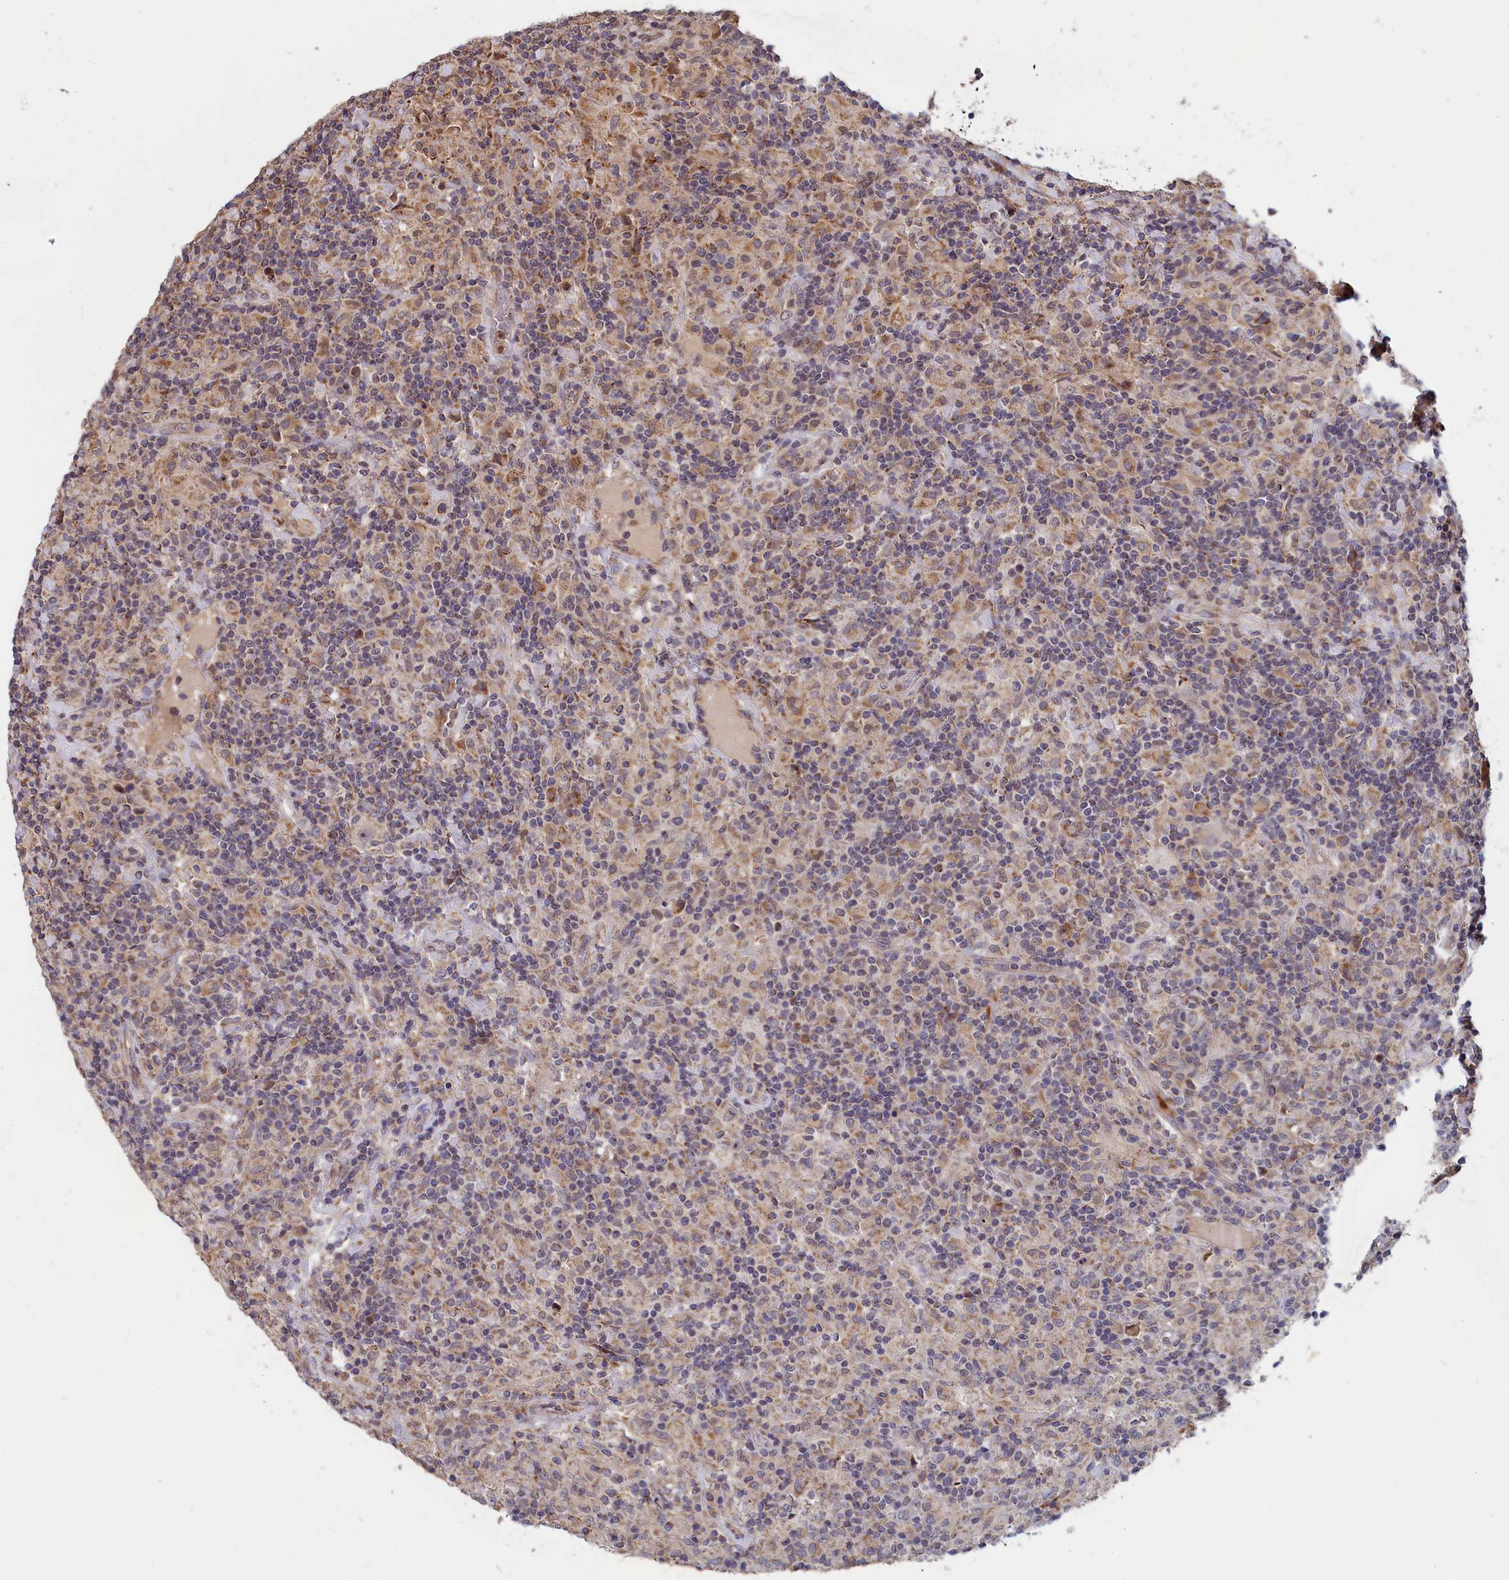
{"staining": {"intensity": "weak", "quantity": "<25%", "location": "cytoplasmic/membranous"}, "tissue": "lymphoma", "cell_type": "Tumor cells", "image_type": "cancer", "snomed": [{"axis": "morphology", "description": "Hodgkin's disease, NOS"}, {"axis": "topography", "description": "Lymph node"}], "caption": "There is no significant staining in tumor cells of Hodgkin's disease.", "gene": "EPB41L4B", "patient": {"sex": "male", "age": 70}}